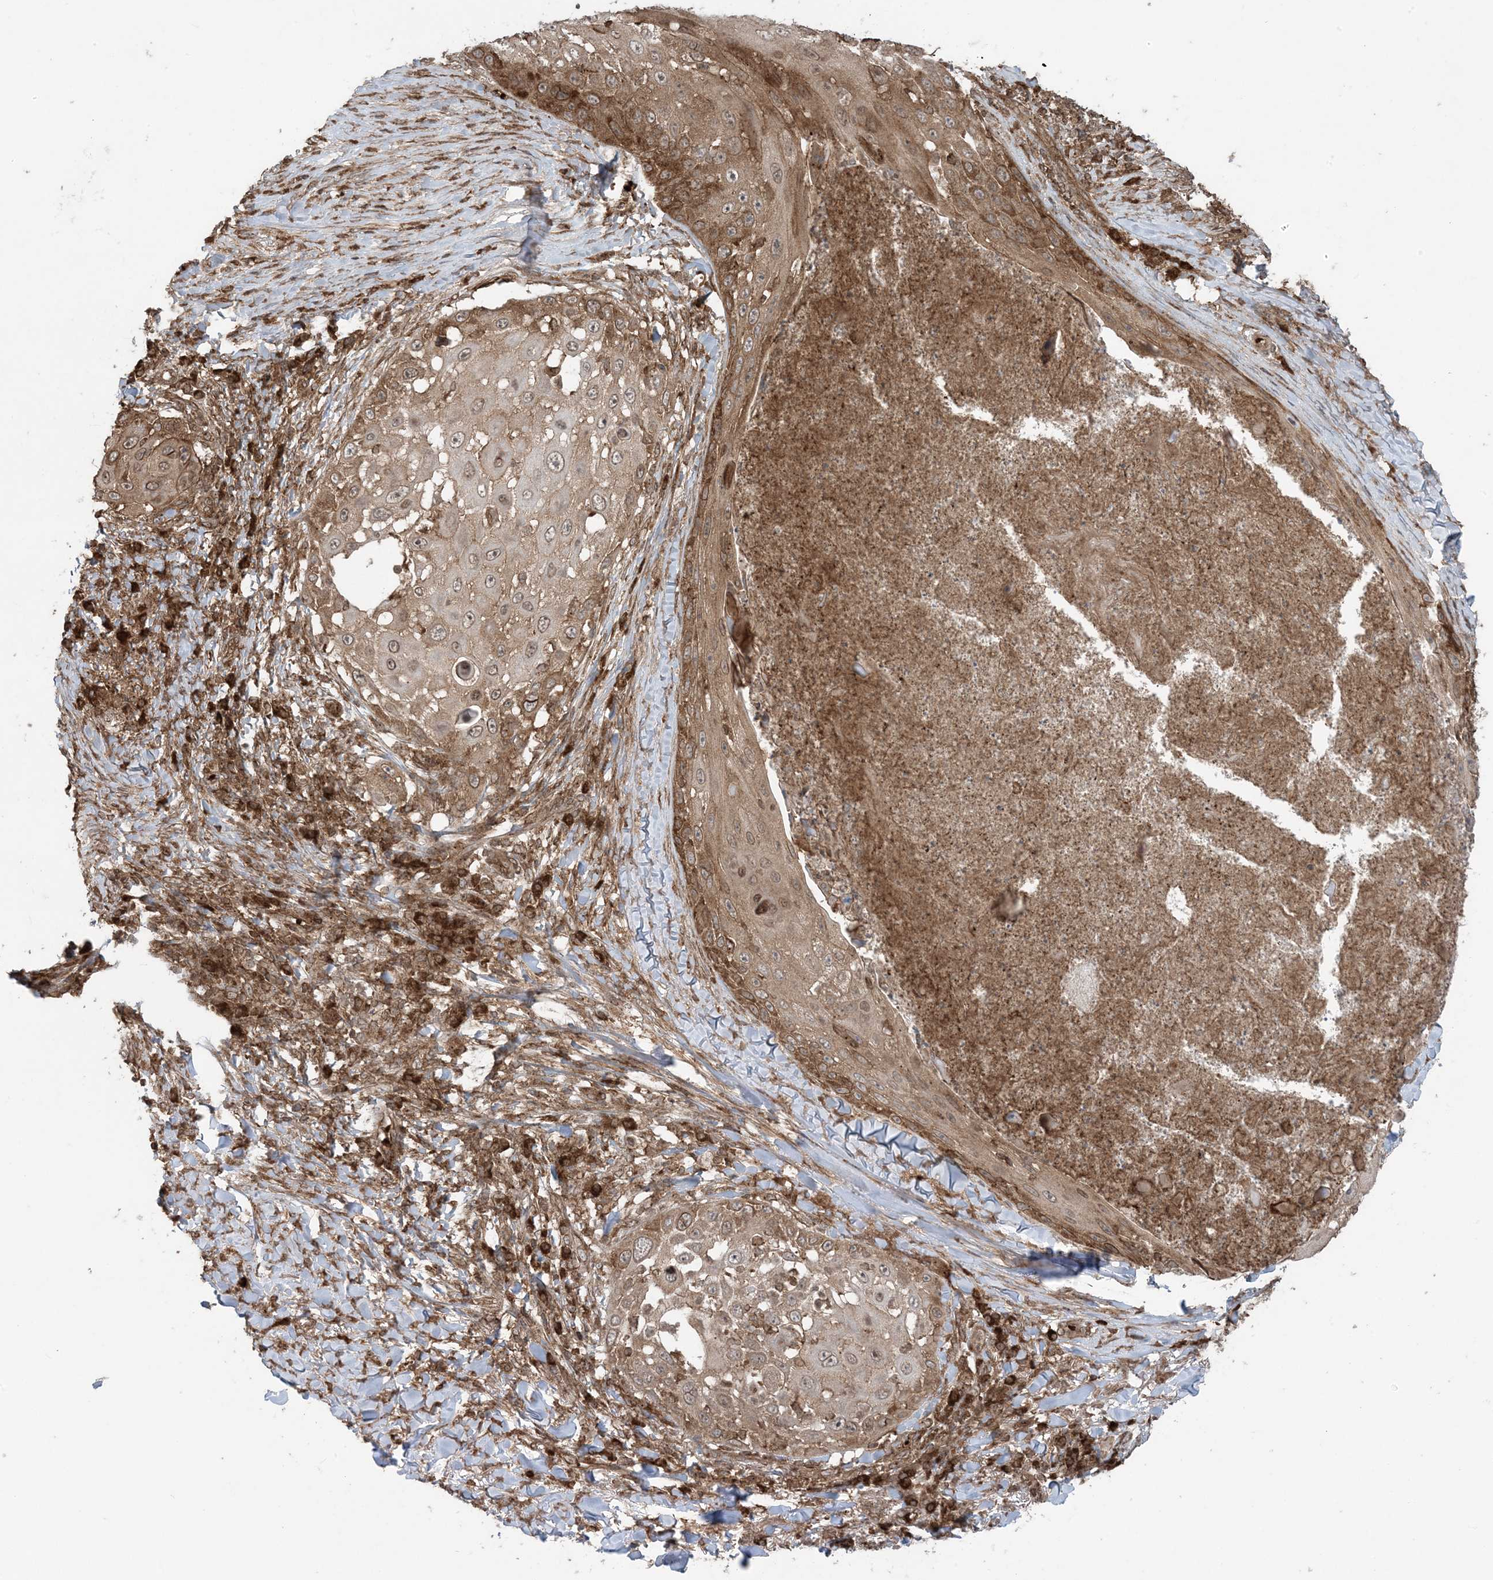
{"staining": {"intensity": "moderate", "quantity": ">75%", "location": "cytoplasmic/membranous"}, "tissue": "skin cancer", "cell_type": "Tumor cells", "image_type": "cancer", "snomed": [{"axis": "morphology", "description": "Squamous cell carcinoma, NOS"}, {"axis": "topography", "description": "Skin"}], "caption": "High-power microscopy captured an immunohistochemistry photomicrograph of skin squamous cell carcinoma, revealing moderate cytoplasmic/membranous positivity in approximately >75% of tumor cells.", "gene": "DDX19B", "patient": {"sex": "female", "age": 44}}